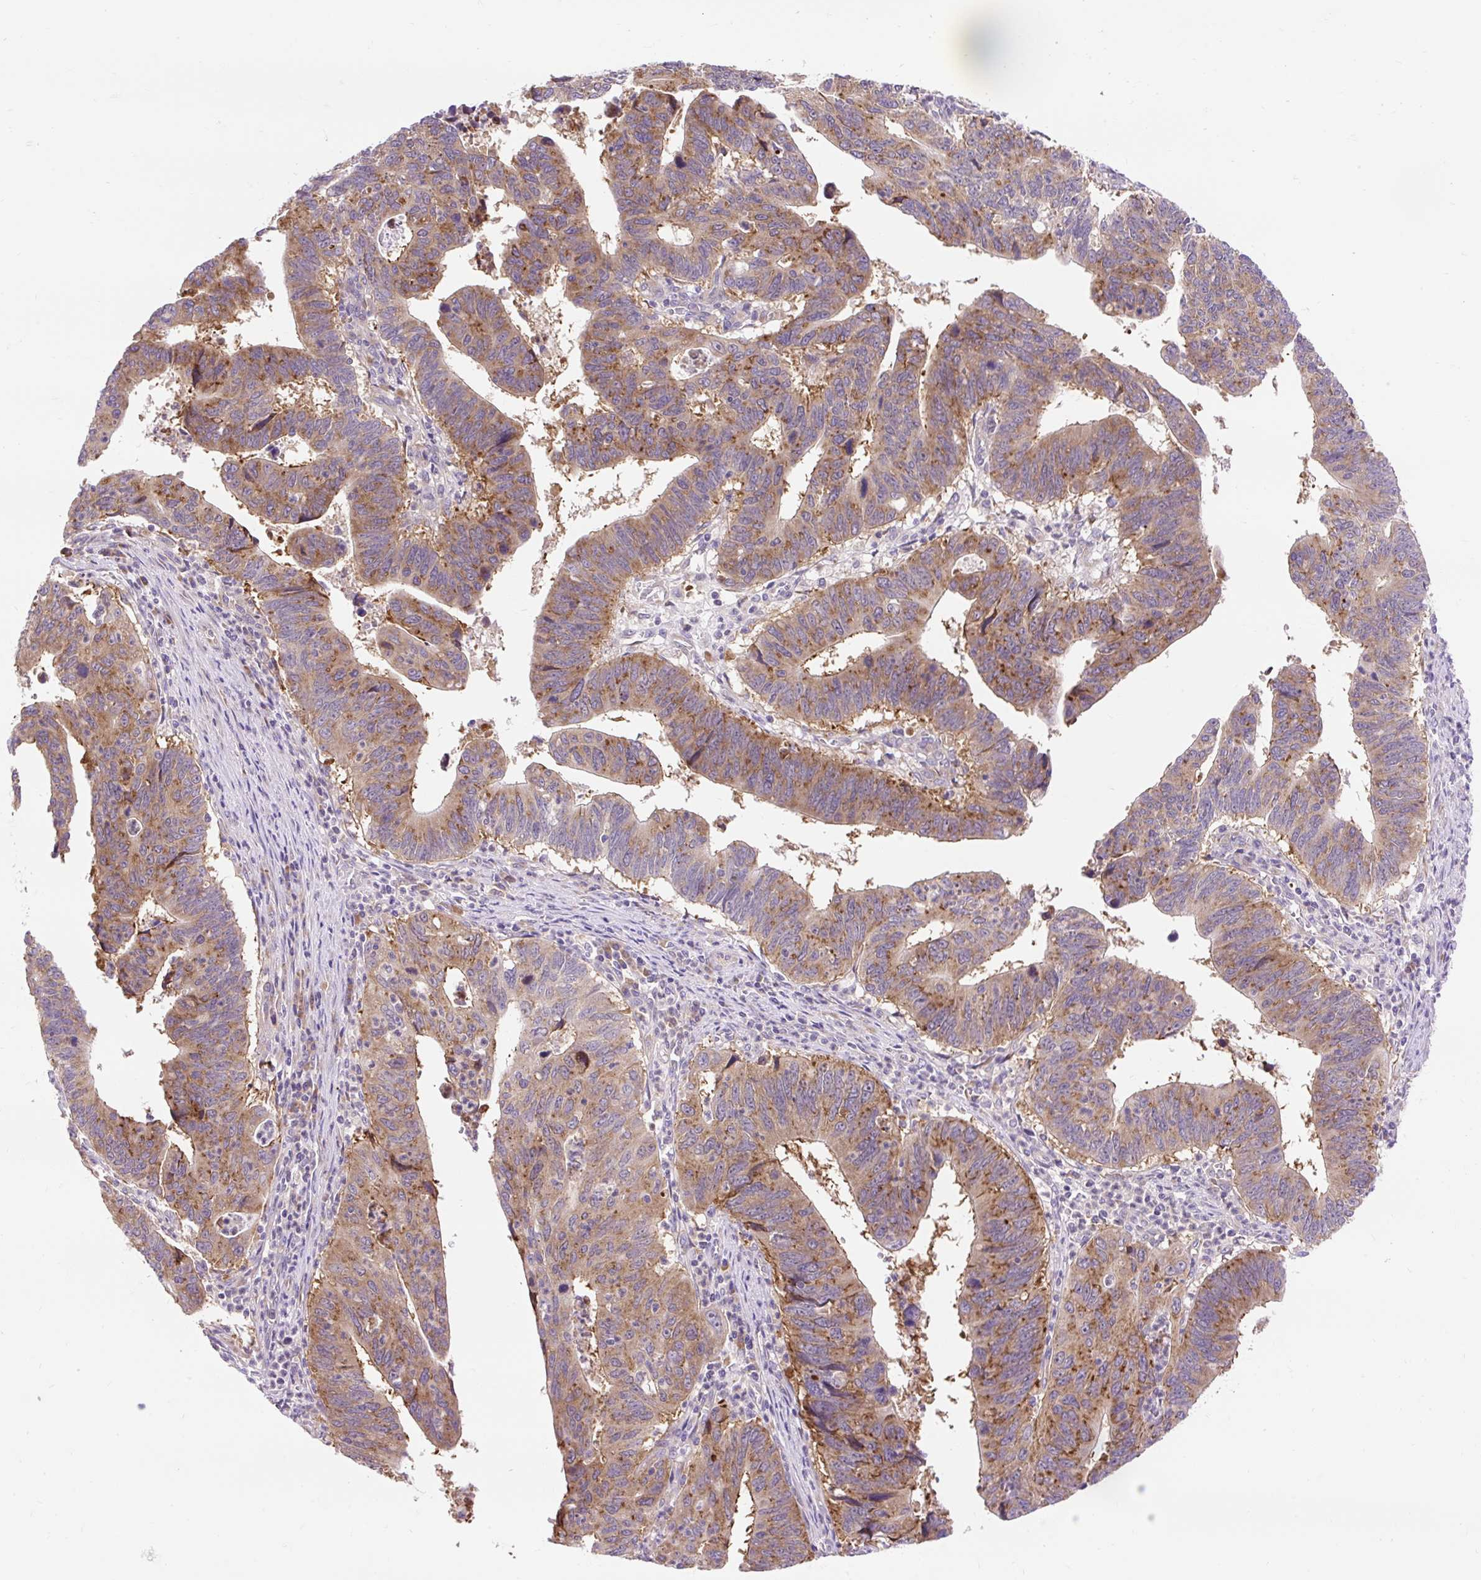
{"staining": {"intensity": "strong", "quantity": "25%-75%", "location": "cytoplasmic/membranous"}, "tissue": "stomach cancer", "cell_type": "Tumor cells", "image_type": "cancer", "snomed": [{"axis": "morphology", "description": "Adenocarcinoma, NOS"}, {"axis": "topography", "description": "Stomach"}], "caption": "Approximately 25%-75% of tumor cells in human stomach adenocarcinoma exhibit strong cytoplasmic/membranous protein staining as visualized by brown immunohistochemical staining.", "gene": "GPR45", "patient": {"sex": "male", "age": 59}}